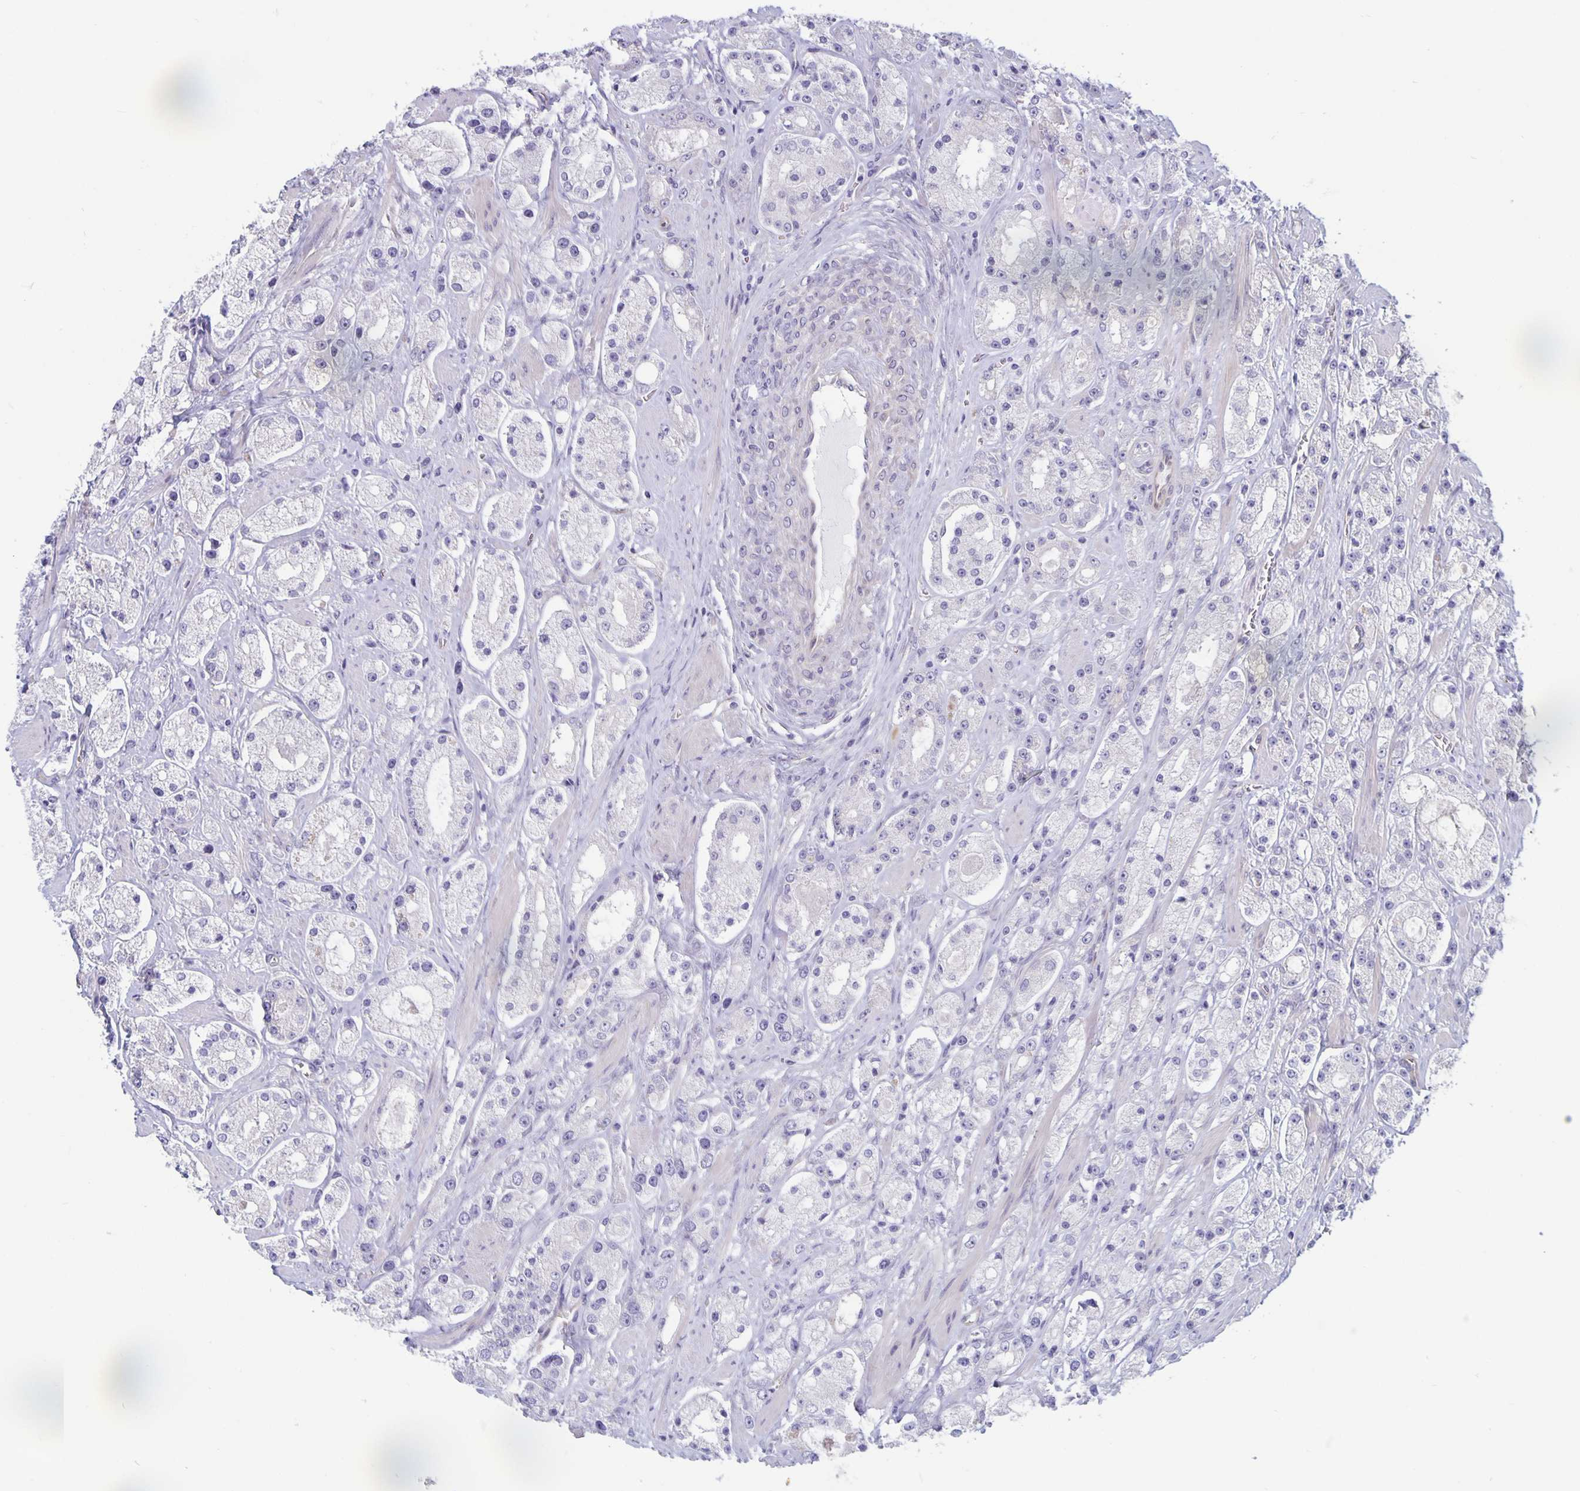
{"staining": {"intensity": "negative", "quantity": "none", "location": "none"}, "tissue": "prostate cancer", "cell_type": "Tumor cells", "image_type": "cancer", "snomed": [{"axis": "morphology", "description": "Adenocarcinoma, High grade"}, {"axis": "topography", "description": "Prostate"}], "caption": "Immunohistochemistry (IHC) of prostate cancer (high-grade adenocarcinoma) reveals no expression in tumor cells.", "gene": "PLCB3", "patient": {"sex": "male", "age": 67}}